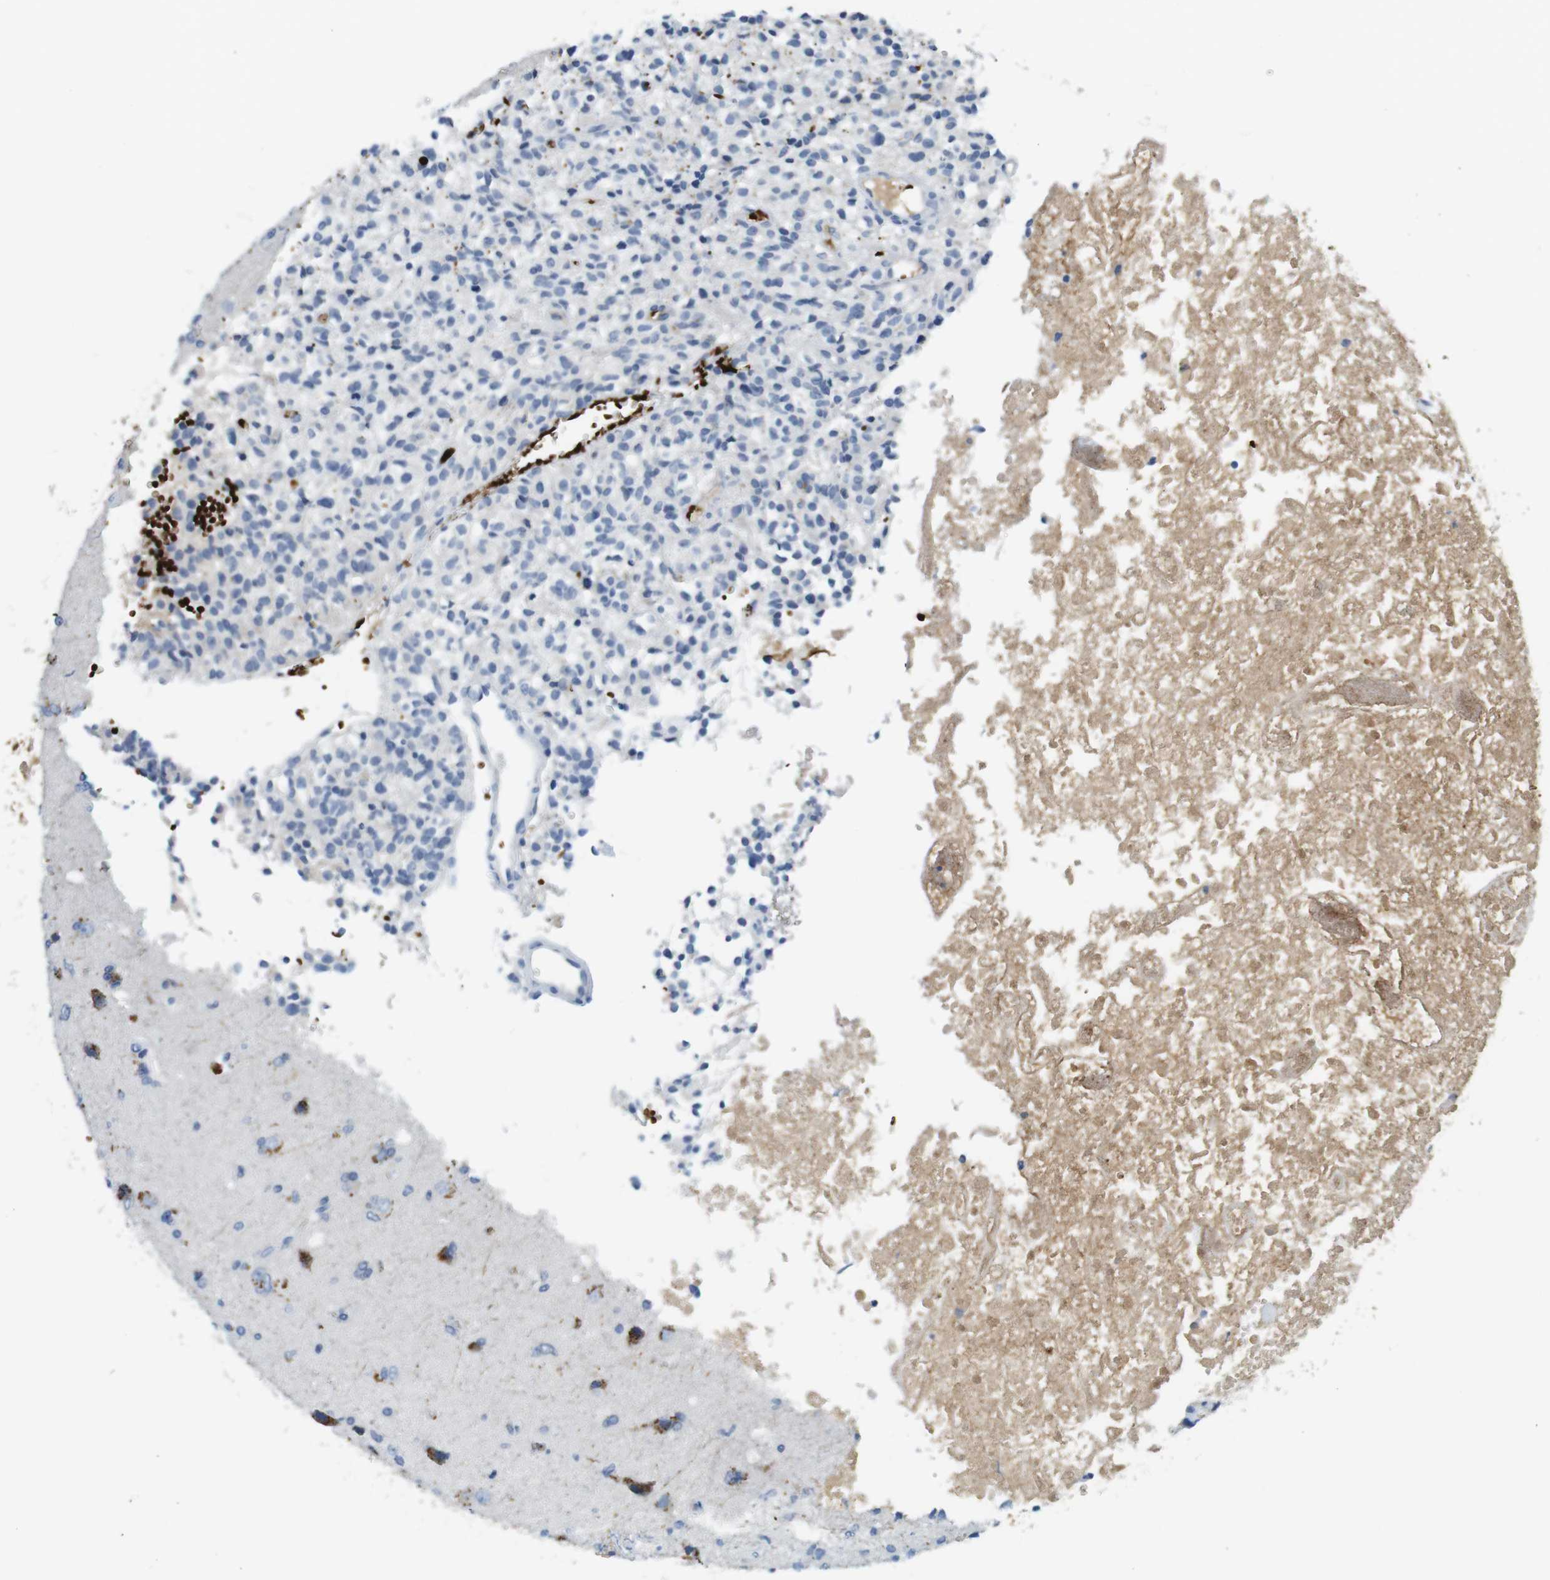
{"staining": {"intensity": "moderate", "quantity": "<25%", "location": "cytoplasmic/membranous"}, "tissue": "glioma", "cell_type": "Tumor cells", "image_type": "cancer", "snomed": [{"axis": "morphology", "description": "Glioma, malignant, High grade"}, {"axis": "topography", "description": "Brain"}], "caption": "A micrograph of human glioma stained for a protein exhibits moderate cytoplasmic/membranous brown staining in tumor cells.", "gene": "TFAP2C", "patient": {"sex": "female", "age": 59}}